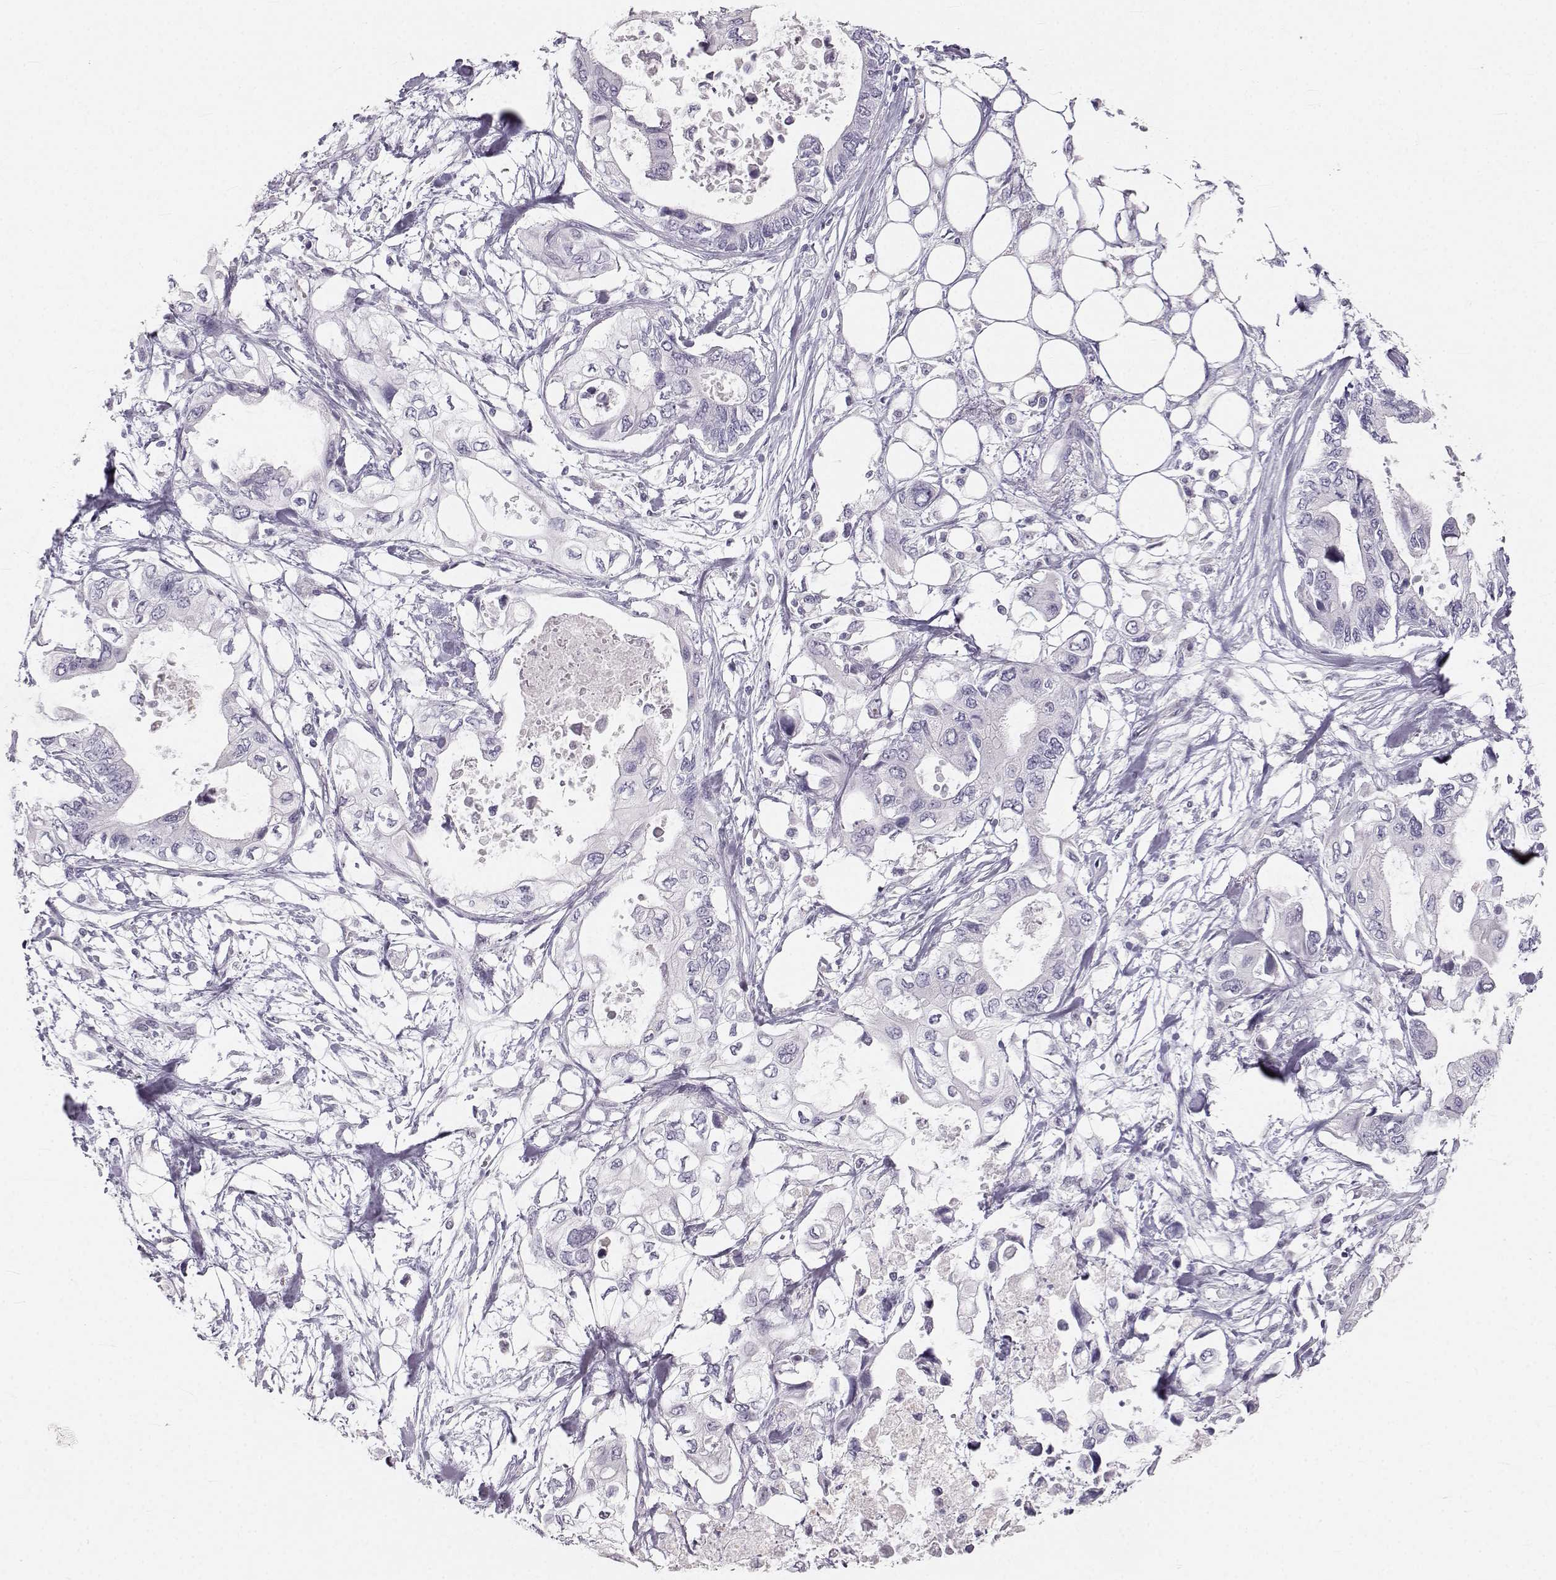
{"staining": {"intensity": "negative", "quantity": "none", "location": "none"}, "tissue": "pancreatic cancer", "cell_type": "Tumor cells", "image_type": "cancer", "snomed": [{"axis": "morphology", "description": "Adenocarcinoma, NOS"}, {"axis": "topography", "description": "Pancreas"}], "caption": "IHC photomicrograph of neoplastic tissue: pancreatic cancer stained with DAB (3,3'-diaminobenzidine) demonstrates no significant protein staining in tumor cells. The staining was performed using DAB (3,3'-diaminobenzidine) to visualize the protein expression in brown, while the nuclei were stained in blue with hematoxylin (Magnification: 20x).", "gene": "OIP5", "patient": {"sex": "female", "age": 63}}